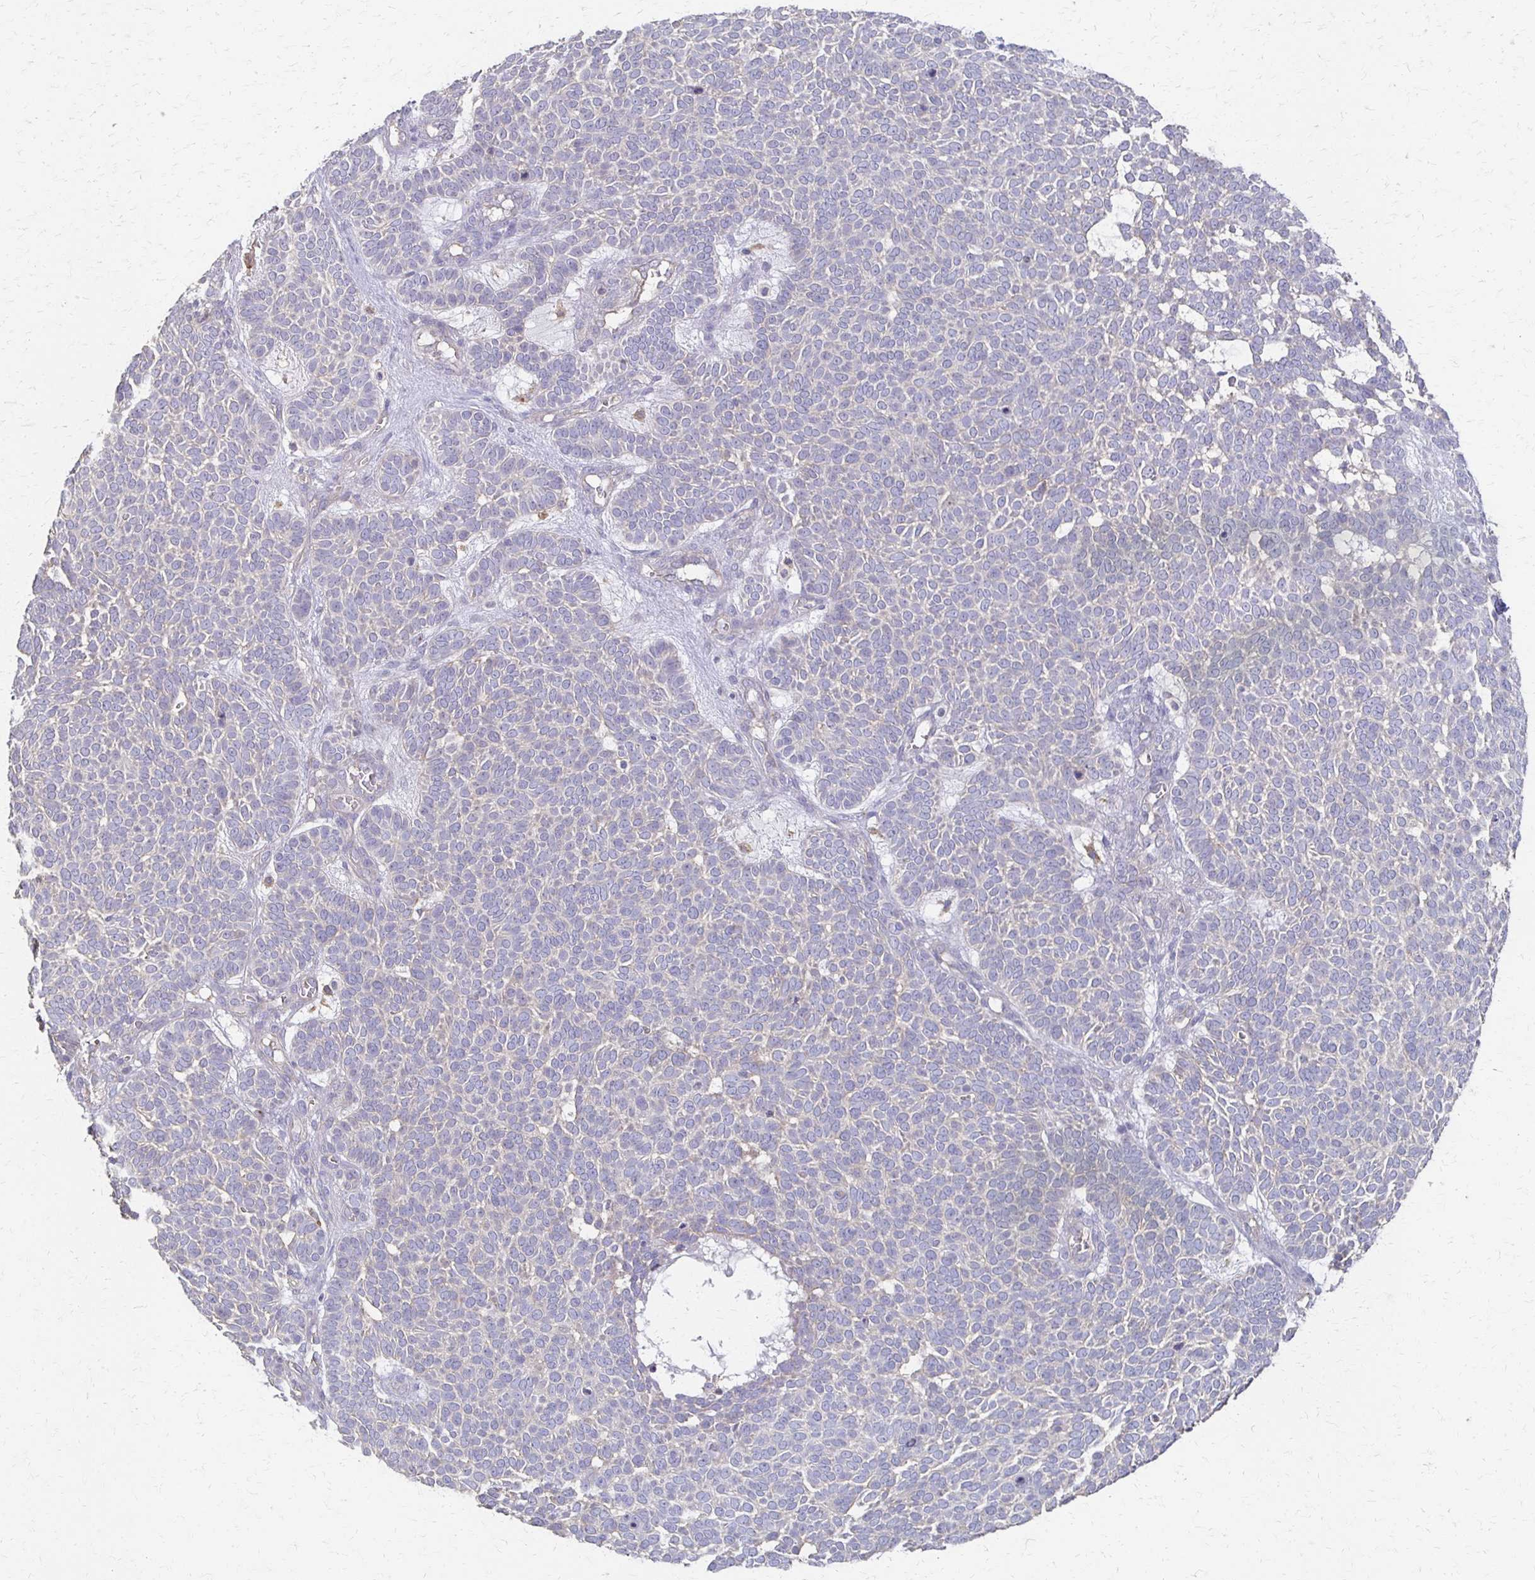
{"staining": {"intensity": "negative", "quantity": "none", "location": "none"}, "tissue": "skin cancer", "cell_type": "Tumor cells", "image_type": "cancer", "snomed": [{"axis": "morphology", "description": "Basal cell carcinoma"}, {"axis": "topography", "description": "Skin"}], "caption": "An IHC photomicrograph of skin basal cell carcinoma is shown. There is no staining in tumor cells of skin basal cell carcinoma. The staining is performed using DAB brown chromogen with nuclei counter-stained in using hematoxylin.", "gene": "C1QTNF7", "patient": {"sex": "female", "age": 82}}